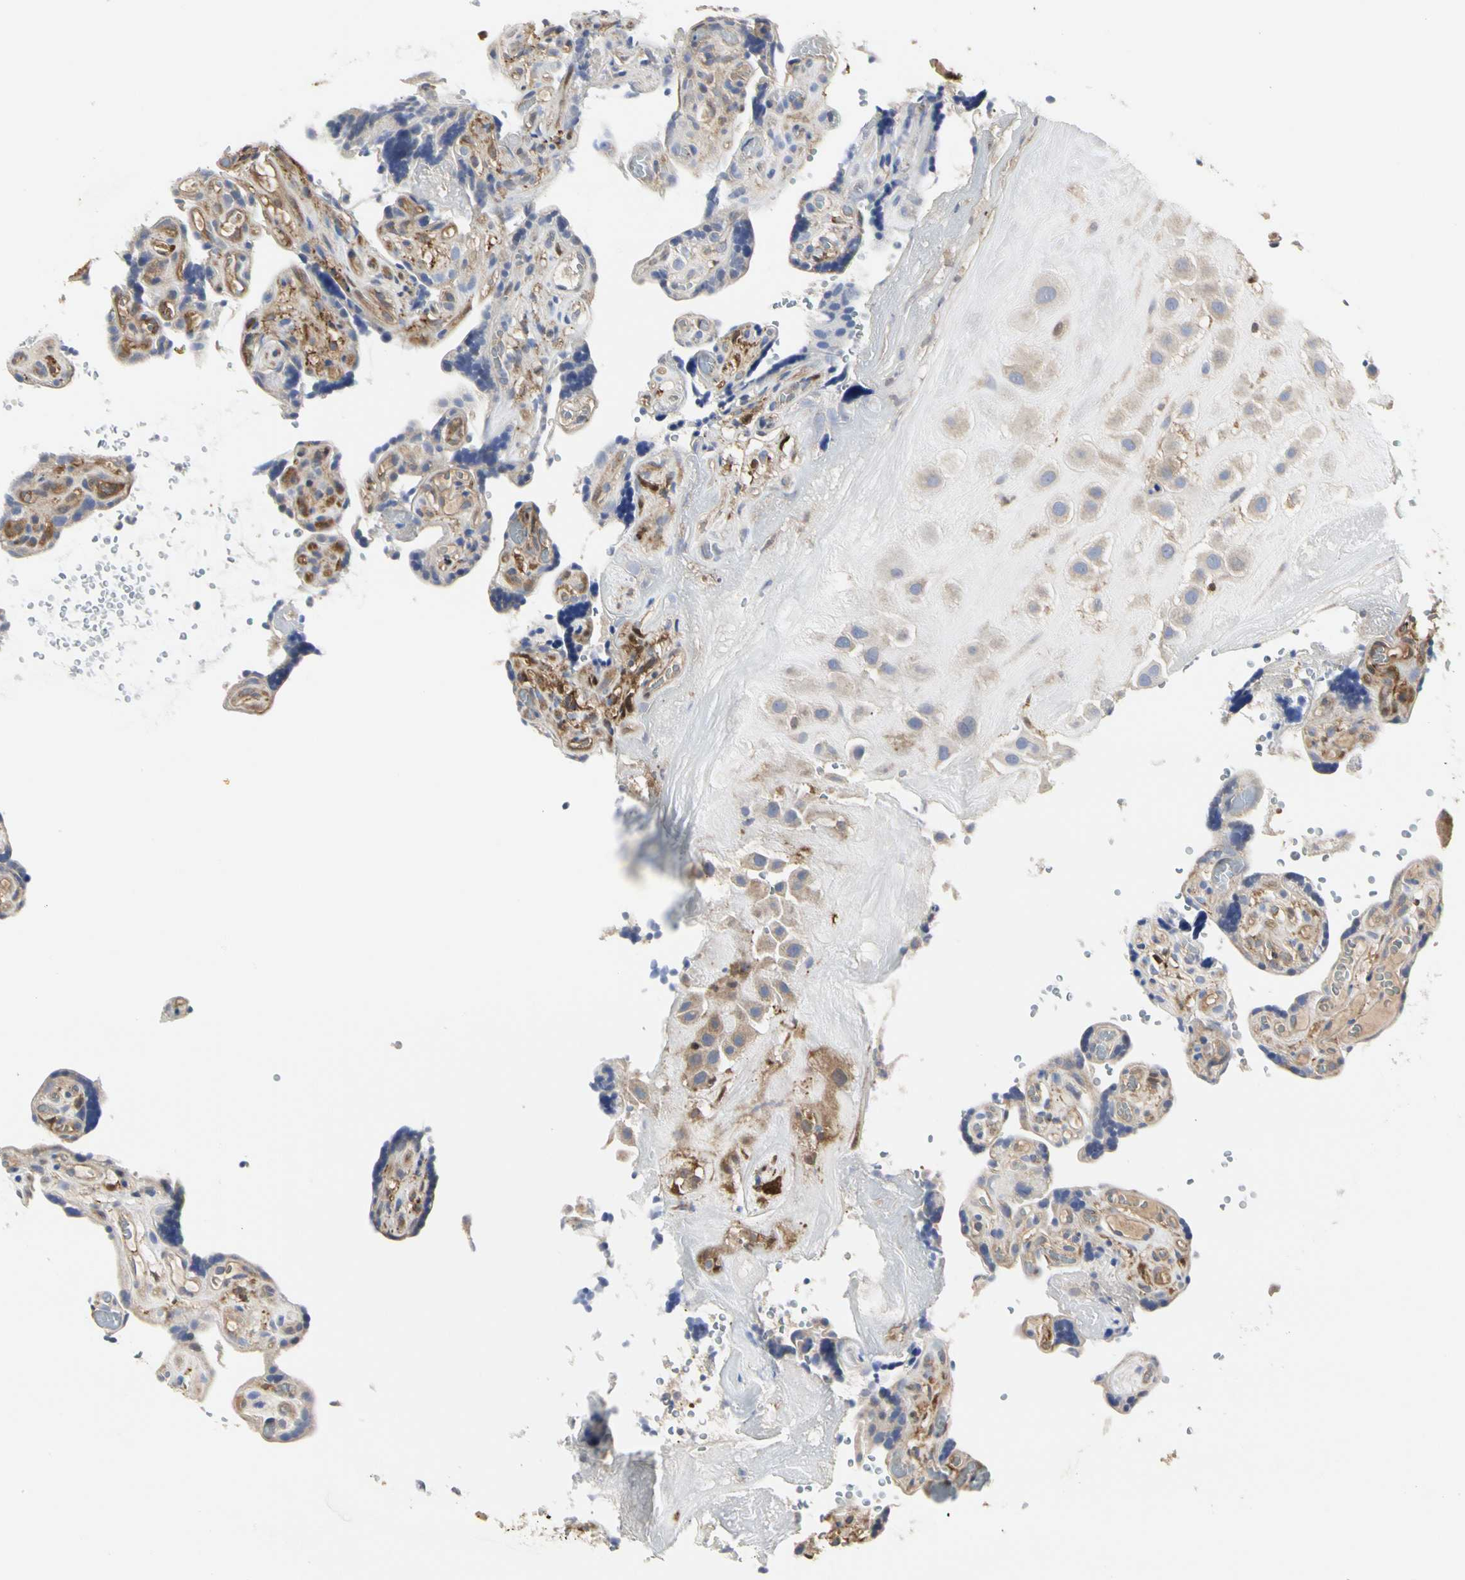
{"staining": {"intensity": "weak", "quantity": "25%-75%", "location": "cytoplasmic/membranous"}, "tissue": "placenta", "cell_type": "Decidual cells", "image_type": "normal", "snomed": [{"axis": "morphology", "description": "Normal tissue, NOS"}, {"axis": "topography", "description": "Placenta"}], "caption": "Placenta stained with IHC shows weak cytoplasmic/membranous staining in about 25%-75% of decidual cells. (DAB (3,3'-diaminobenzidine) = brown stain, brightfield microscopy at high magnification).", "gene": "C3orf52", "patient": {"sex": "female", "age": 30}}